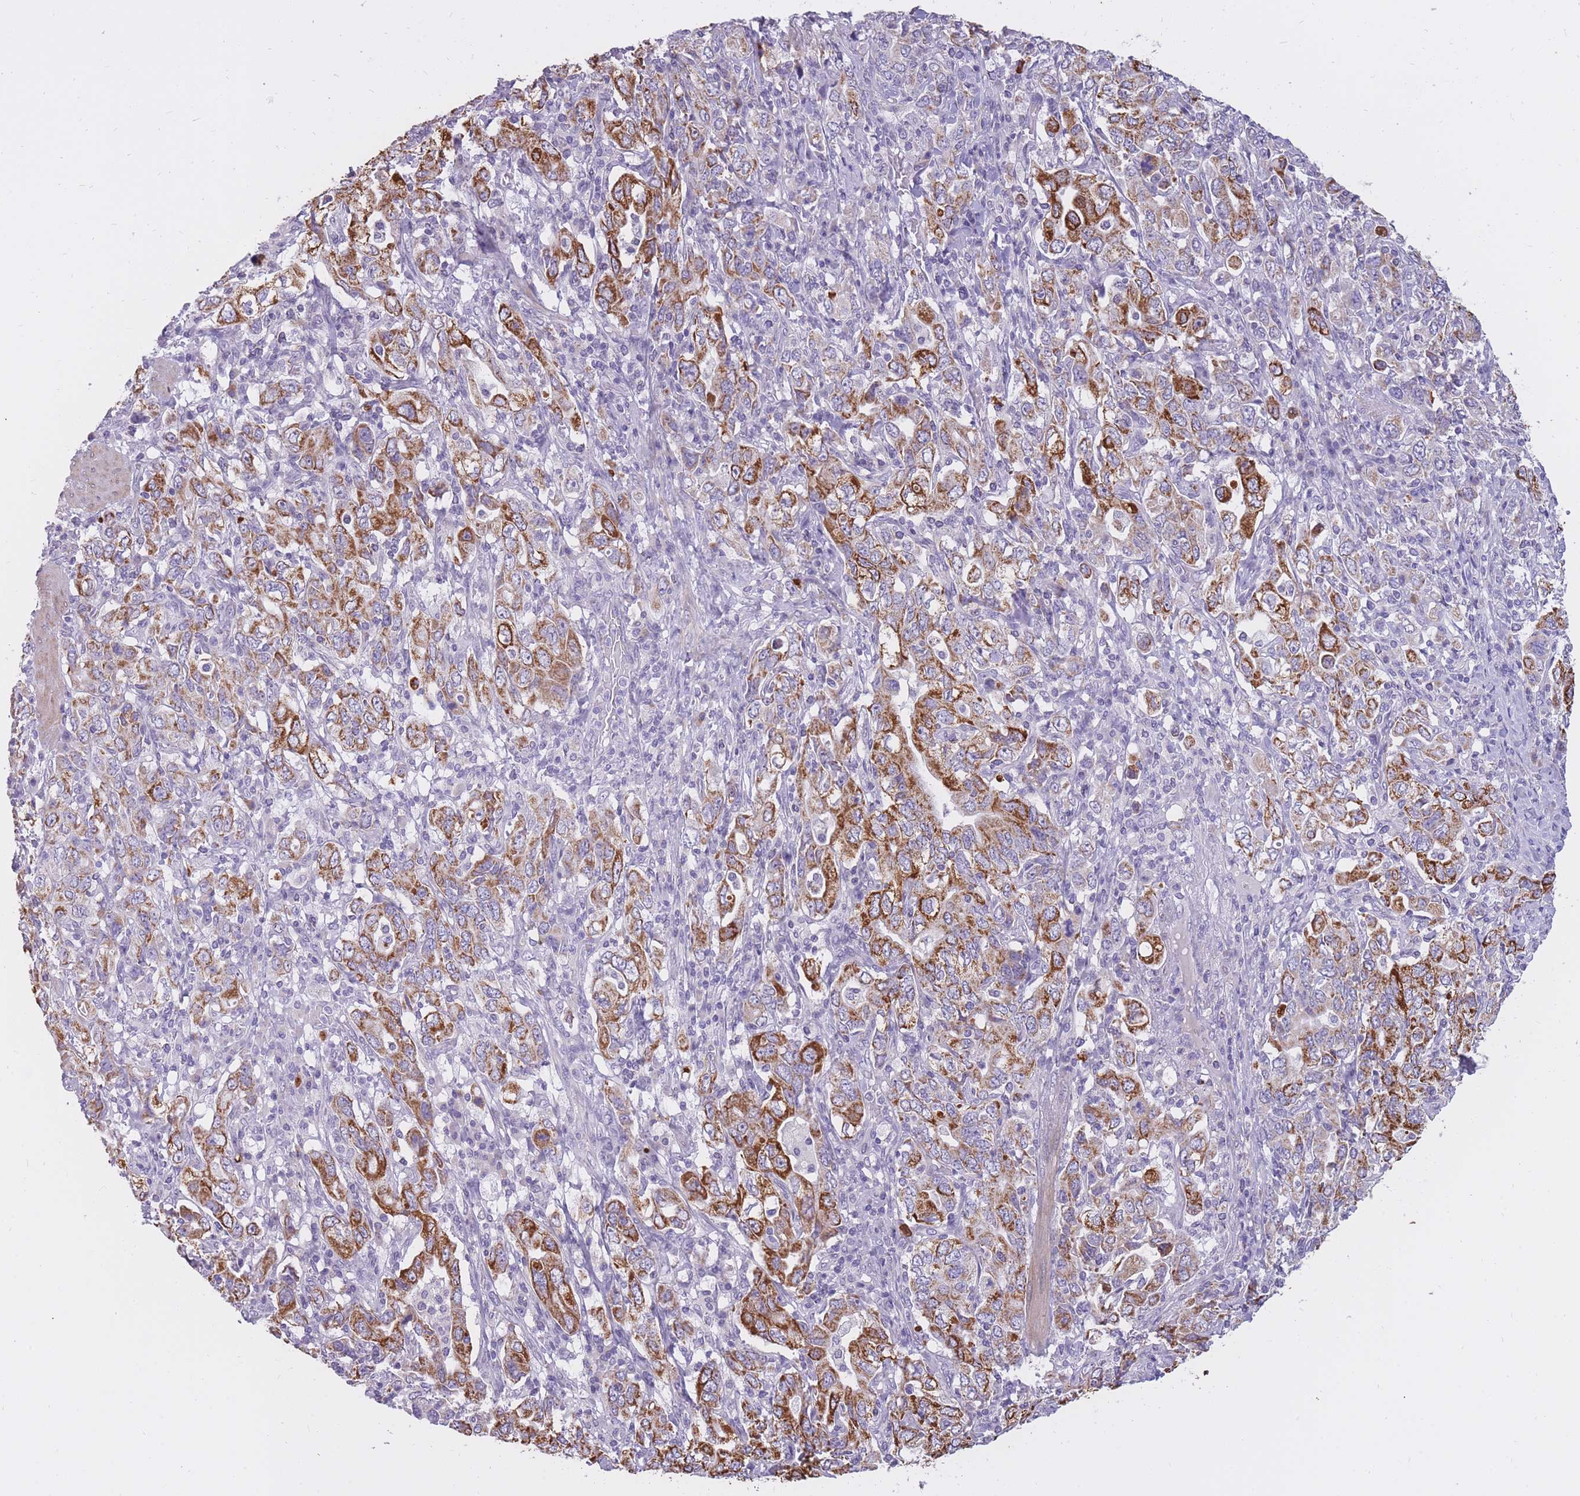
{"staining": {"intensity": "strong", "quantity": ">75%", "location": "cytoplasmic/membranous"}, "tissue": "stomach cancer", "cell_type": "Tumor cells", "image_type": "cancer", "snomed": [{"axis": "morphology", "description": "Adenocarcinoma, NOS"}, {"axis": "topography", "description": "Stomach, upper"}, {"axis": "topography", "description": "Stomach"}], "caption": "IHC (DAB) staining of human stomach cancer shows strong cytoplasmic/membranous protein staining in about >75% of tumor cells.", "gene": "RNF170", "patient": {"sex": "male", "age": 62}}